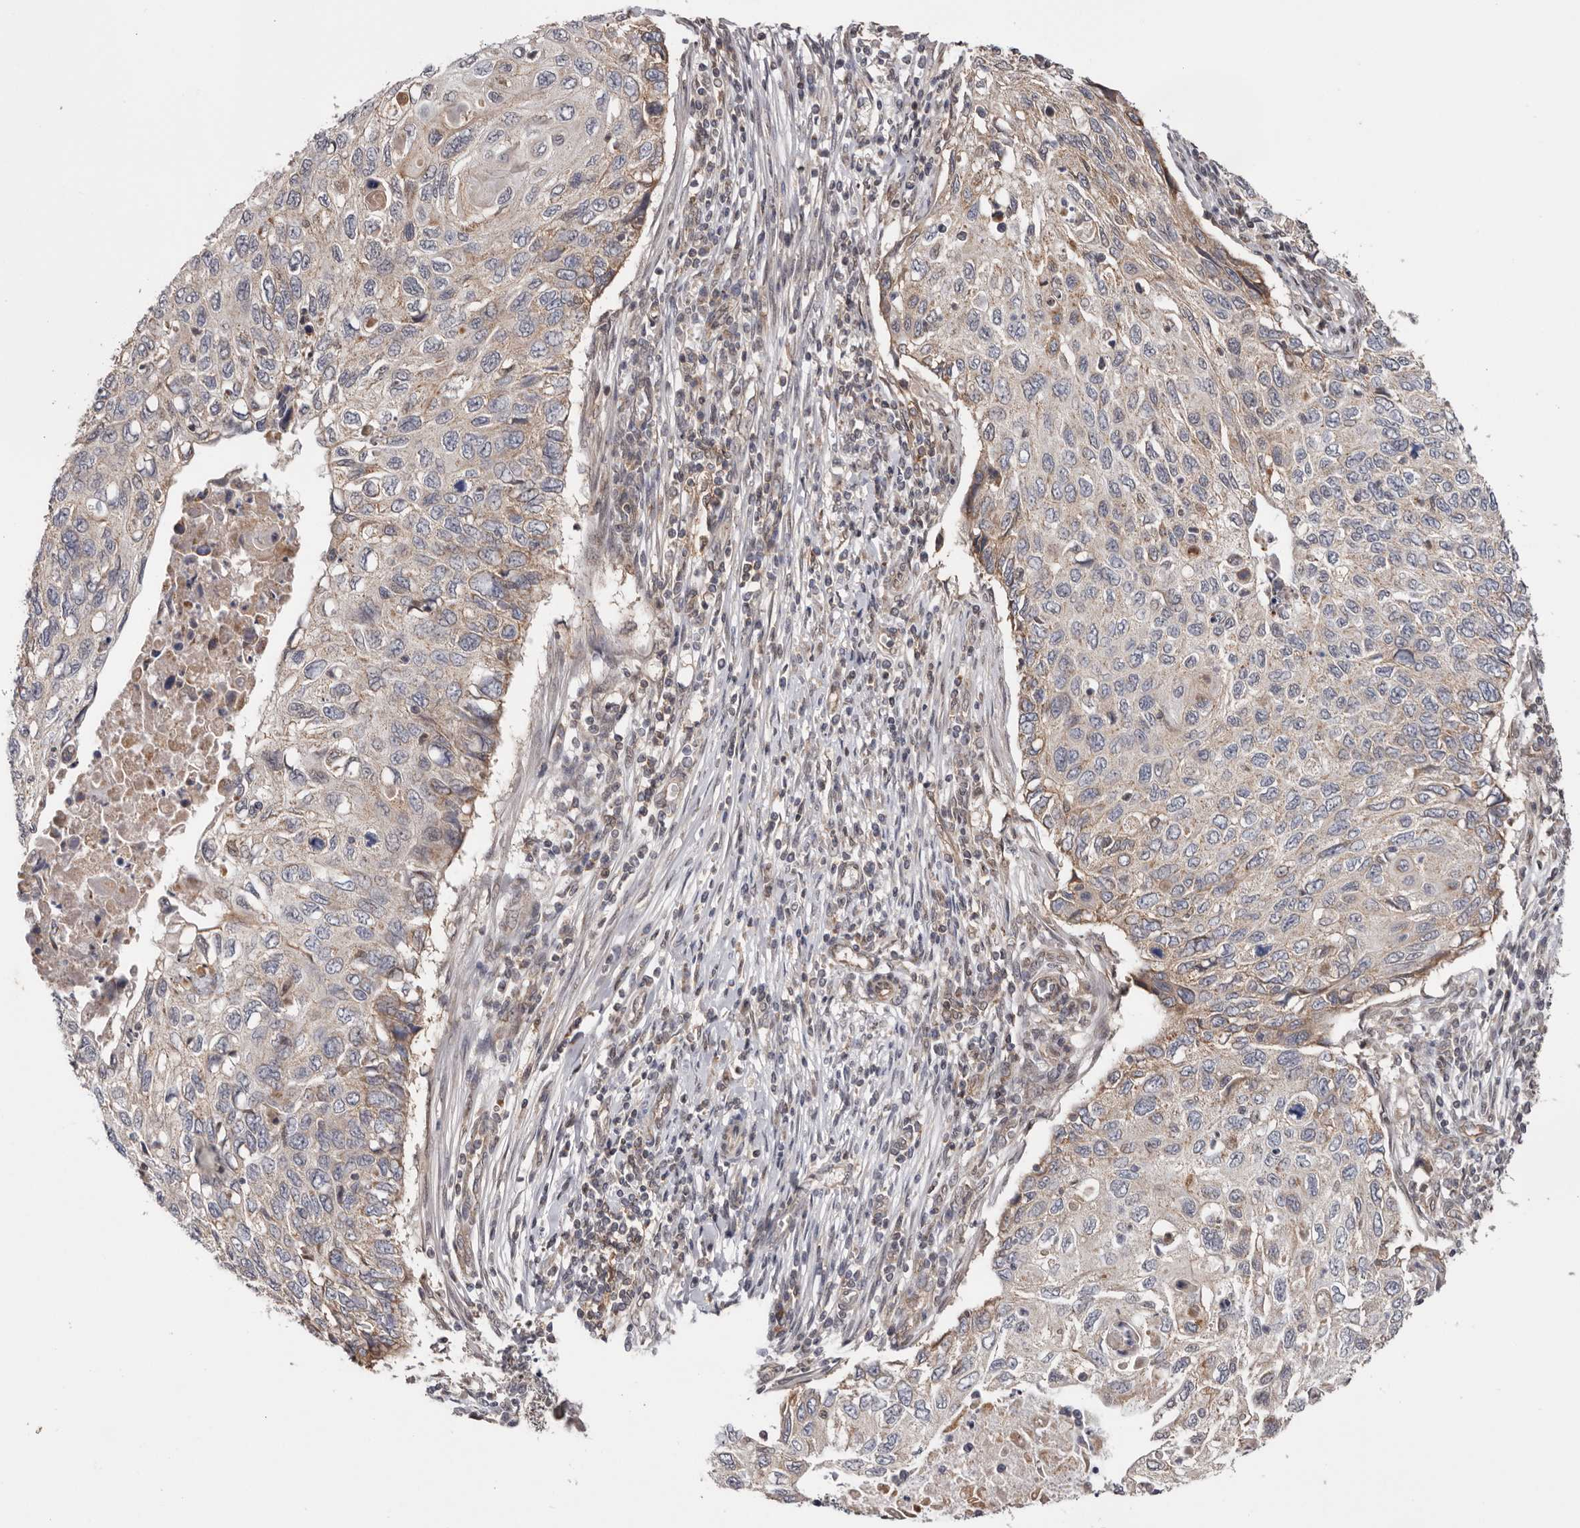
{"staining": {"intensity": "moderate", "quantity": "<25%", "location": "cytoplasmic/membranous"}, "tissue": "cervical cancer", "cell_type": "Tumor cells", "image_type": "cancer", "snomed": [{"axis": "morphology", "description": "Squamous cell carcinoma, NOS"}, {"axis": "topography", "description": "Cervix"}], "caption": "The histopathology image displays immunohistochemical staining of cervical cancer. There is moderate cytoplasmic/membranous staining is appreciated in approximately <25% of tumor cells.", "gene": "MOGAT2", "patient": {"sex": "female", "age": 70}}